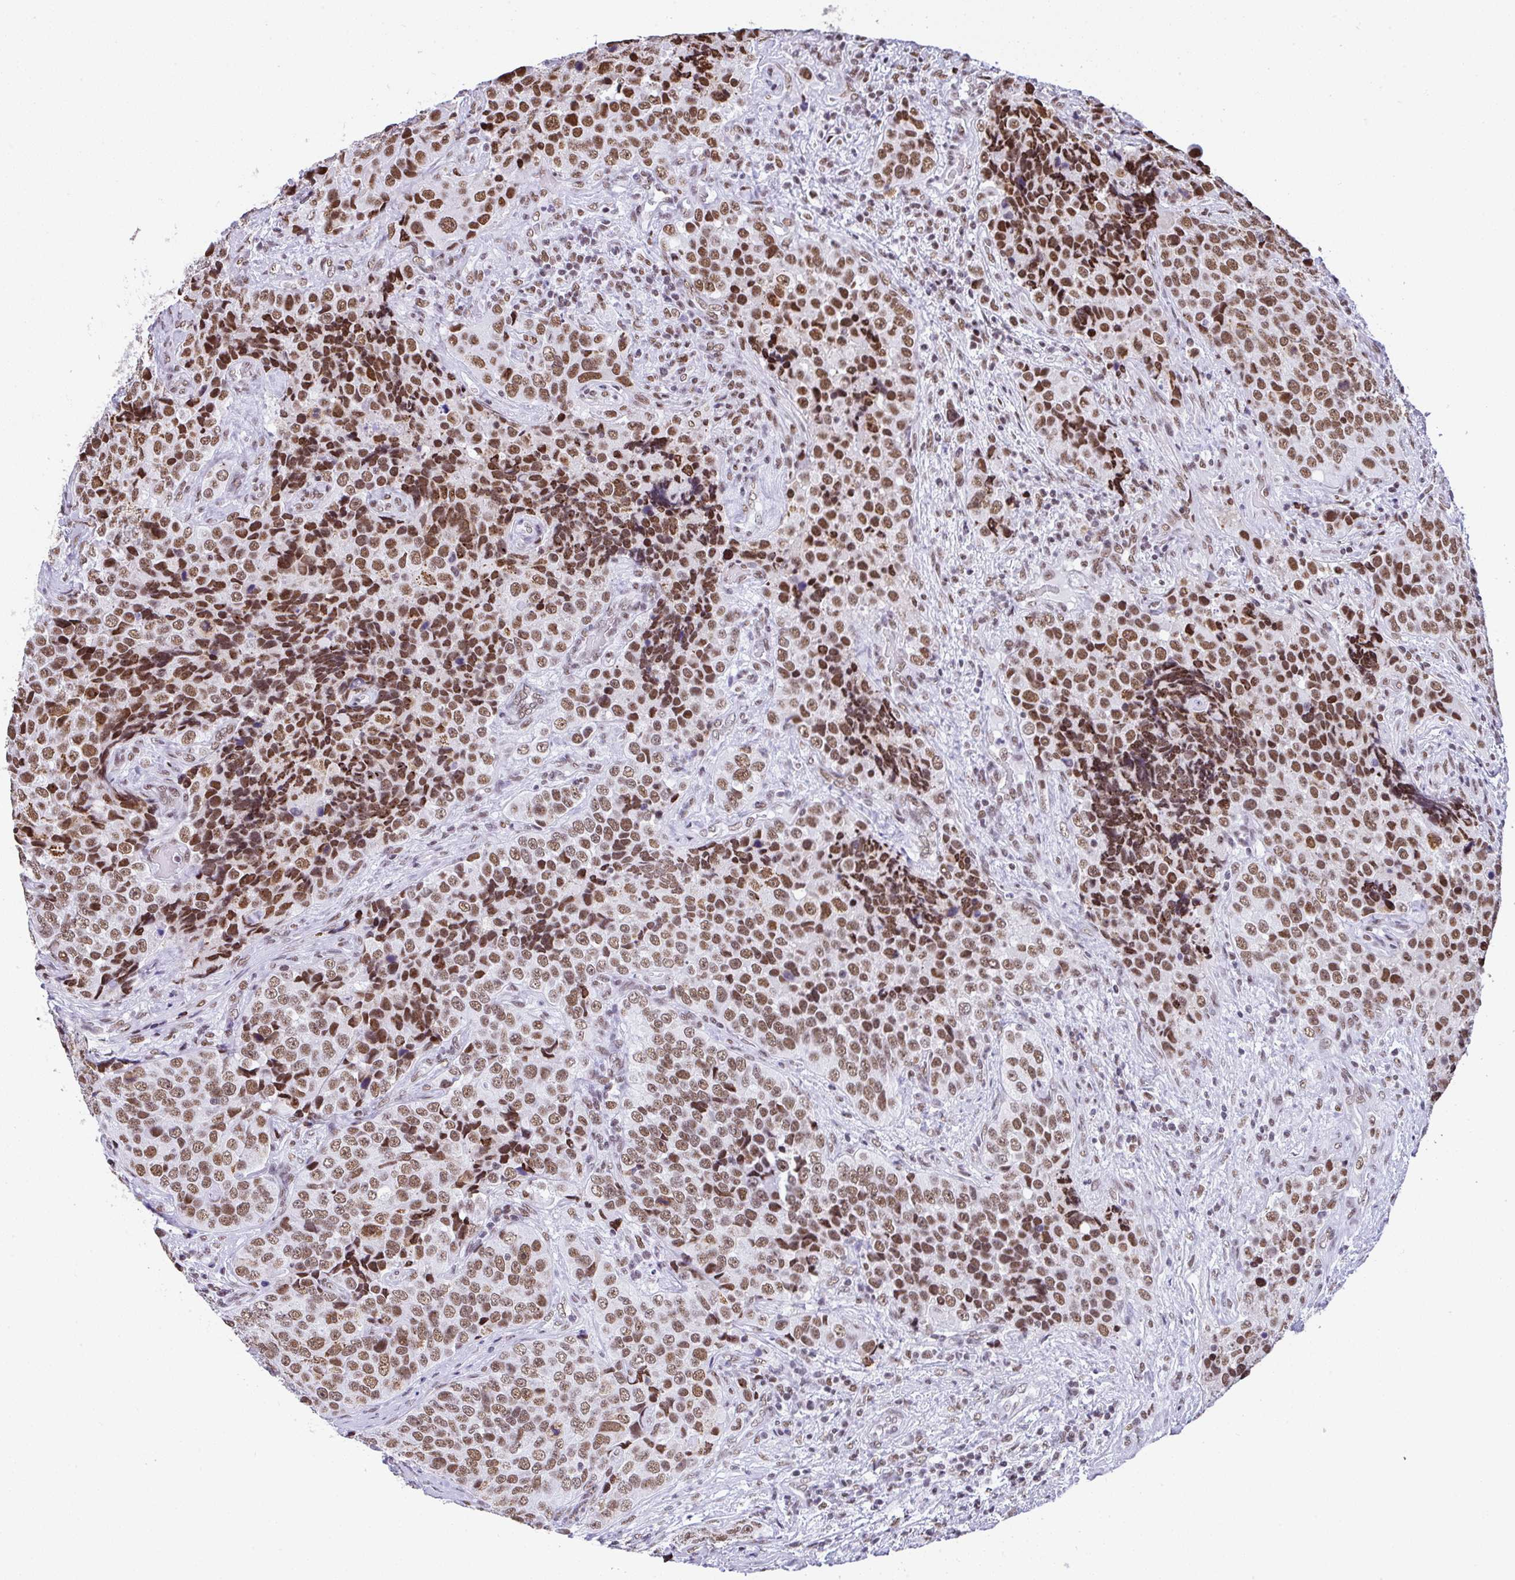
{"staining": {"intensity": "moderate", "quantity": ">75%", "location": "nuclear"}, "tissue": "urothelial cancer", "cell_type": "Tumor cells", "image_type": "cancer", "snomed": [{"axis": "morphology", "description": "Urothelial carcinoma, NOS"}, {"axis": "topography", "description": "Urinary bladder"}], "caption": "Immunohistochemical staining of transitional cell carcinoma displays medium levels of moderate nuclear protein staining in approximately >75% of tumor cells.", "gene": "DDX52", "patient": {"sex": "male", "age": 52}}